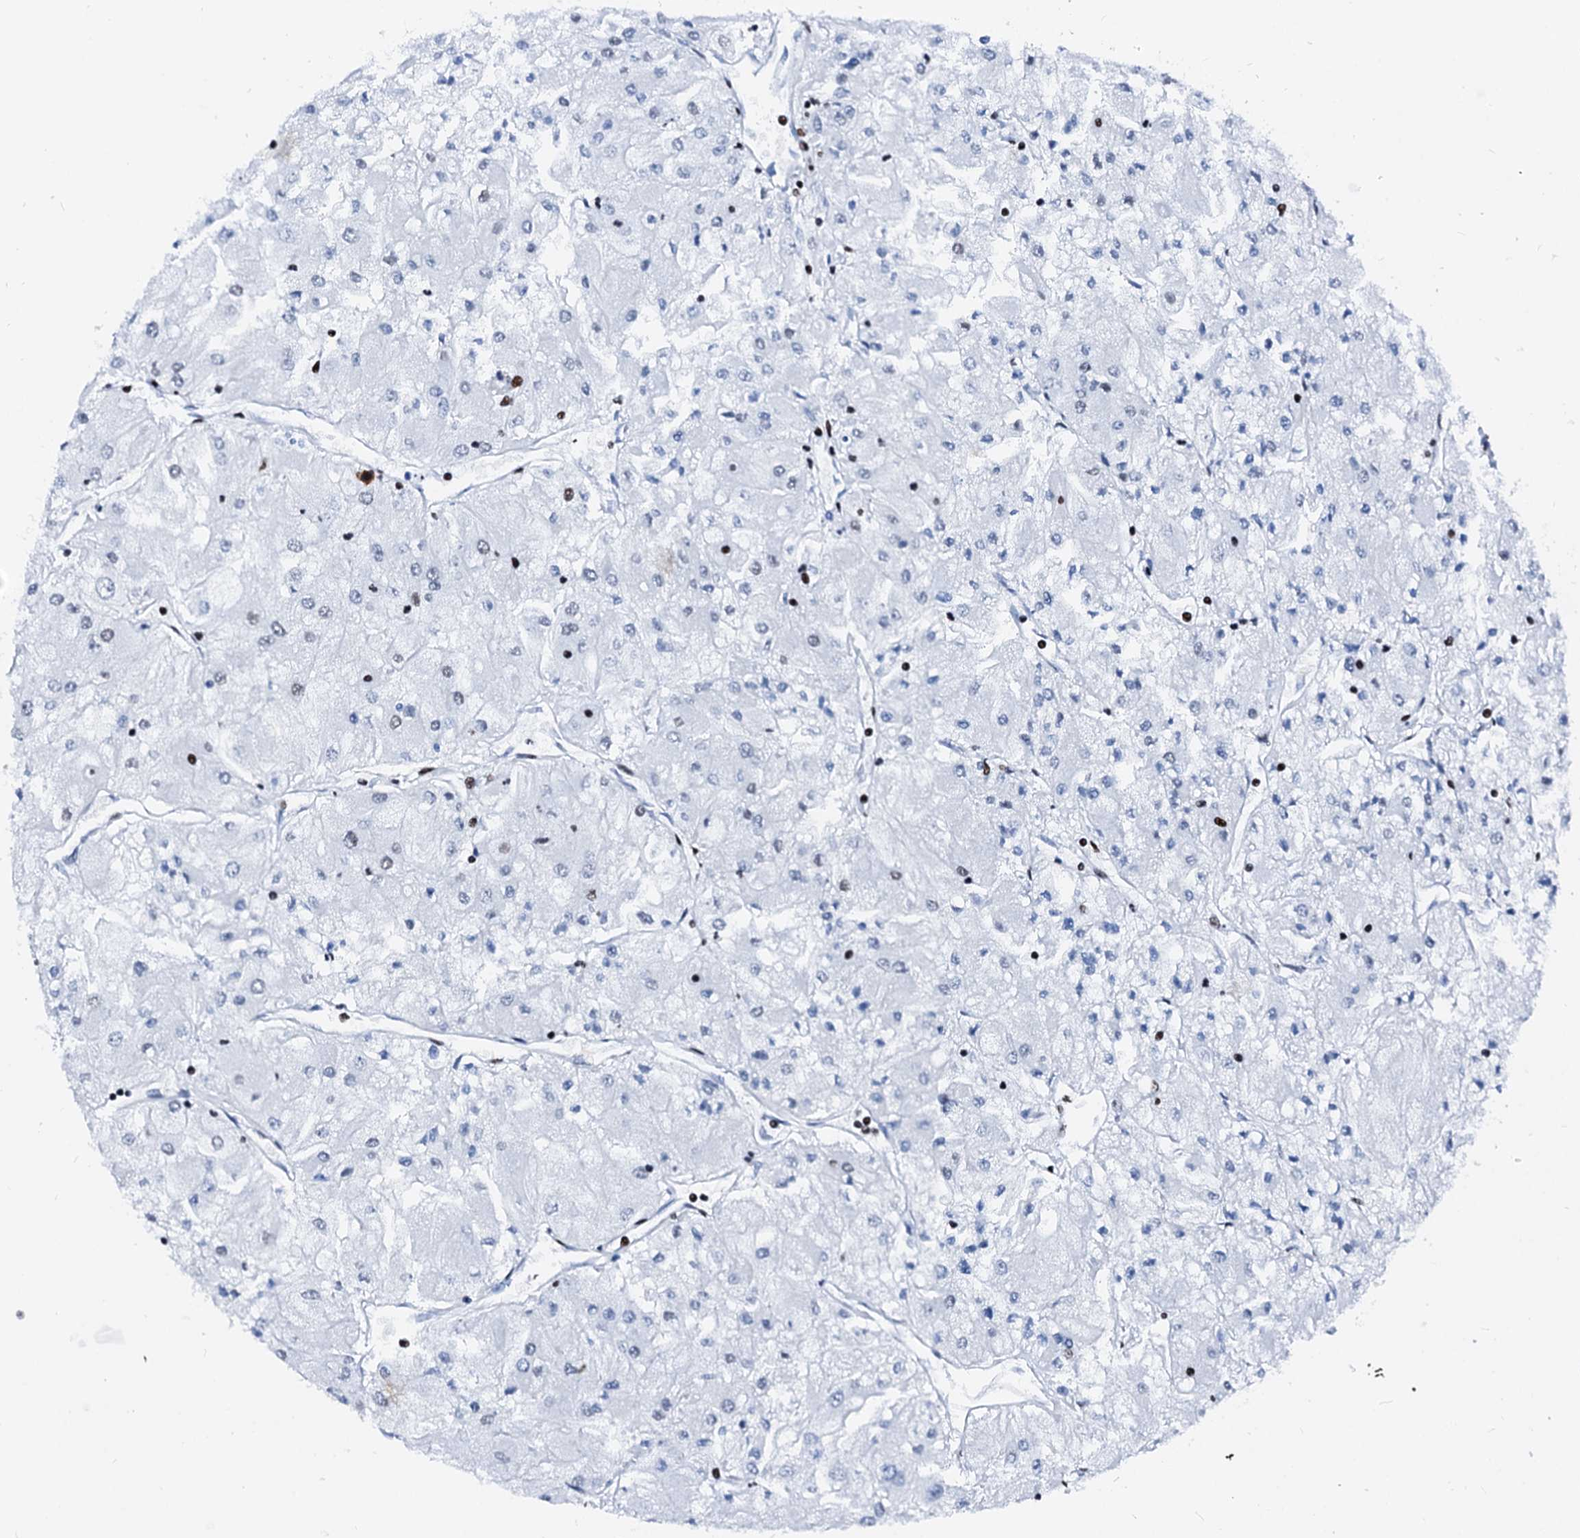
{"staining": {"intensity": "moderate", "quantity": "<25%", "location": "nuclear"}, "tissue": "renal cancer", "cell_type": "Tumor cells", "image_type": "cancer", "snomed": [{"axis": "morphology", "description": "Adenocarcinoma, NOS"}, {"axis": "topography", "description": "Kidney"}], "caption": "Immunohistochemical staining of adenocarcinoma (renal) reveals low levels of moderate nuclear positivity in about <25% of tumor cells.", "gene": "RALY", "patient": {"sex": "male", "age": 80}}